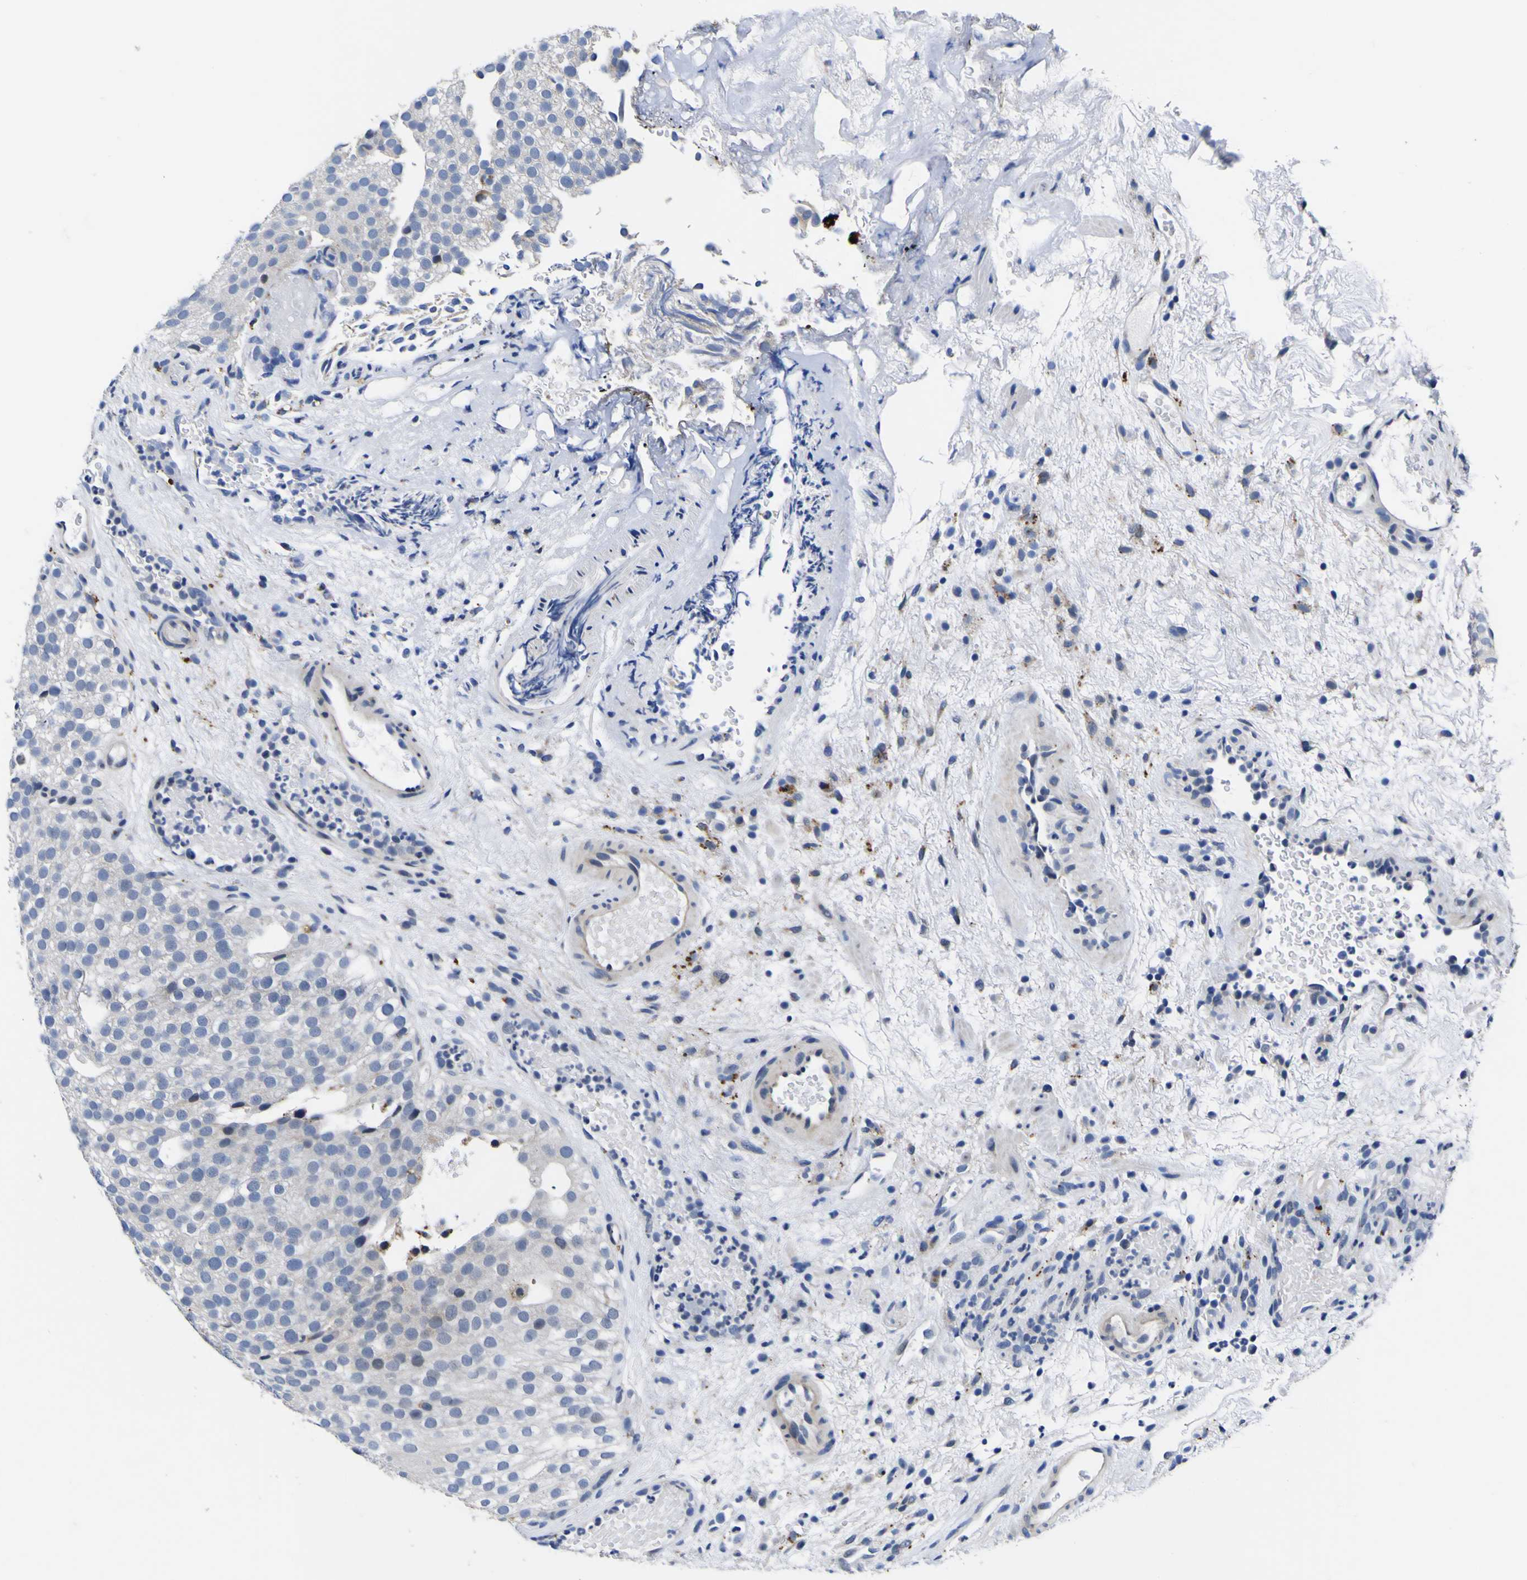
{"staining": {"intensity": "negative", "quantity": "none", "location": "none"}, "tissue": "urothelial cancer", "cell_type": "Tumor cells", "image_type": "cancer", "snomed": [{"axis": "morphology", "description": "Urothelial carcinoma, Low grade"}, {"axis": "topography", "description": "Urinary bladder"}], "caption": "DAB (3,3'-diaminobenzidine) immunohistochemical staining of urothelial carcinoma (low-grade) shows no significant expression in tumor cells.", "gene": "IGFLR1", "patient": {"sex": "male", "age": 78}}